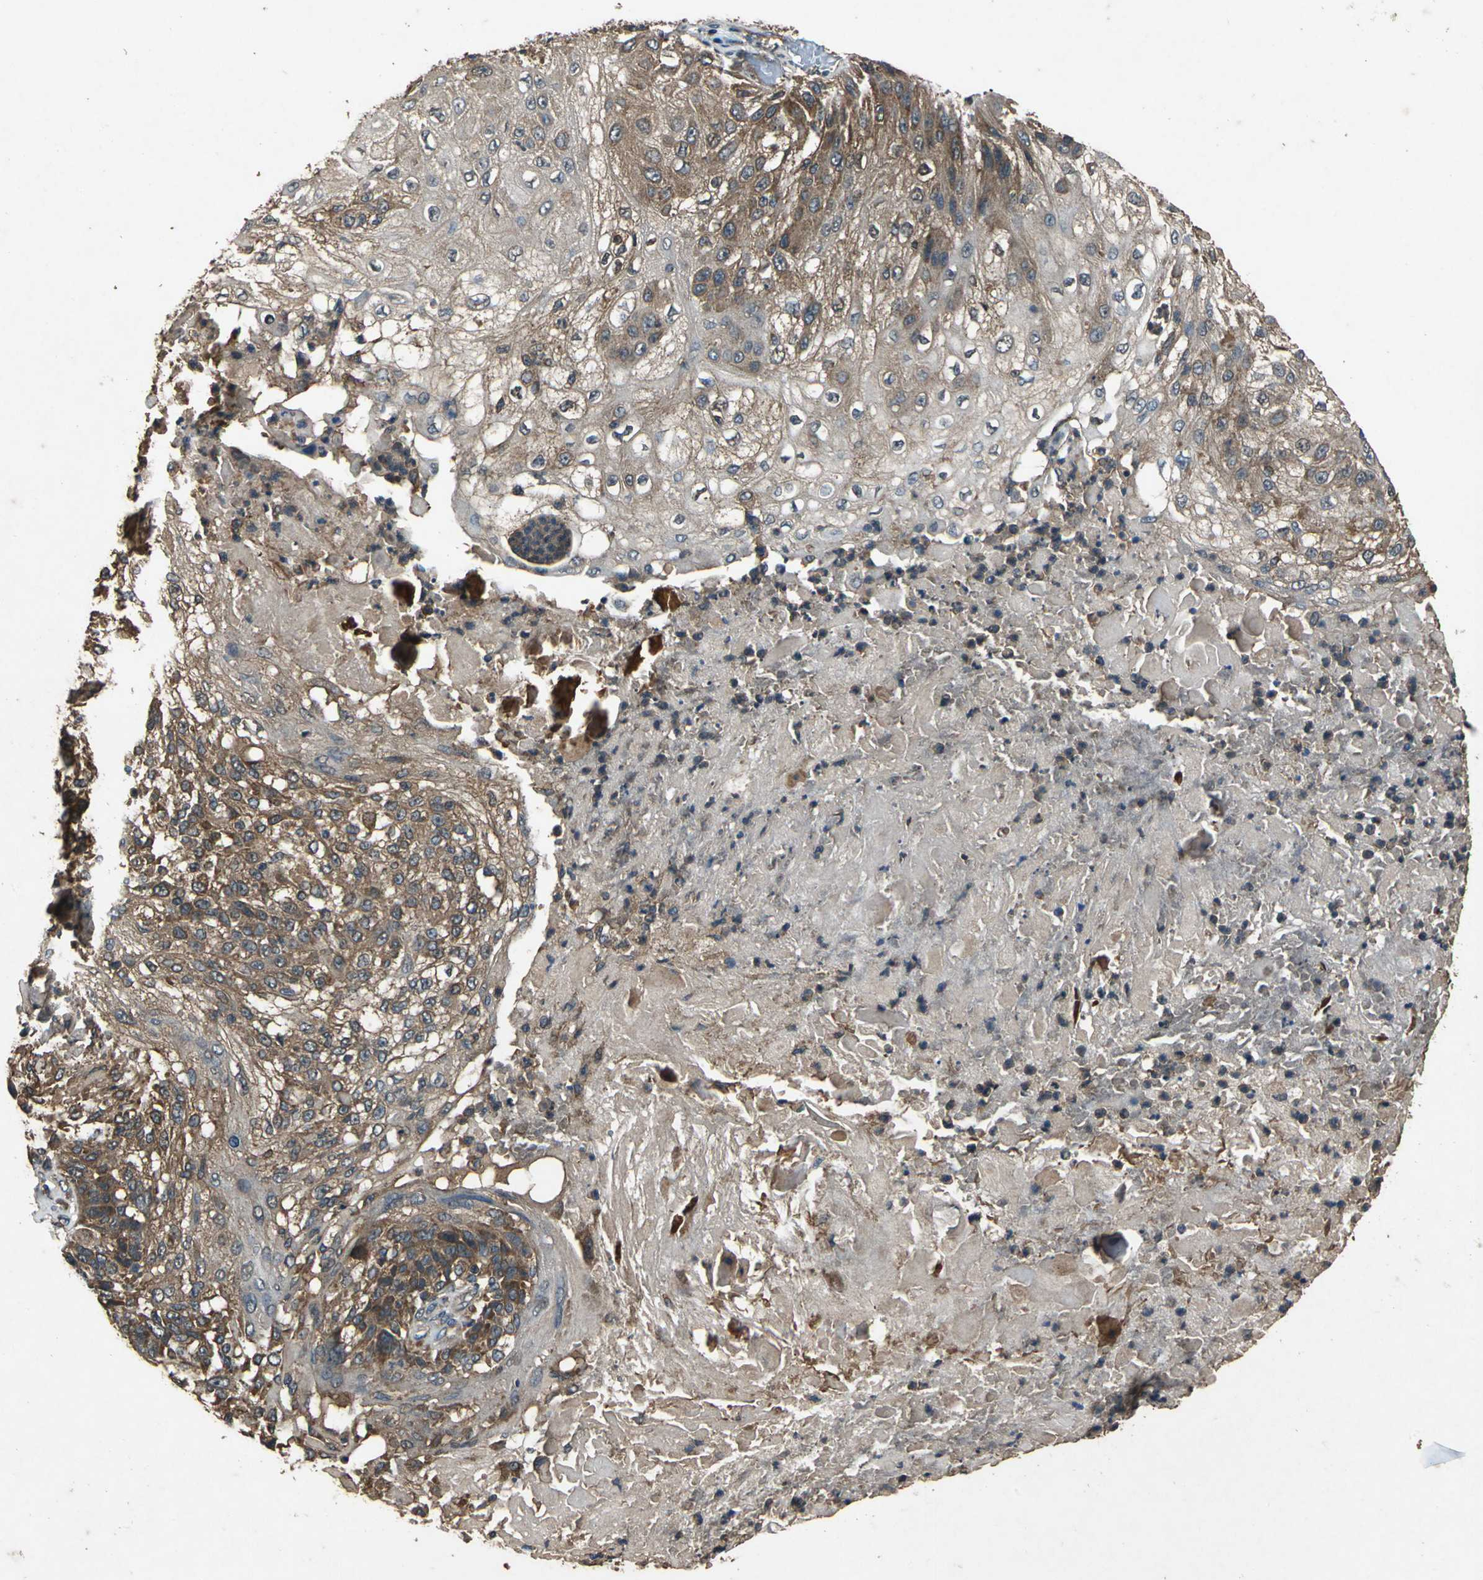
{"staining": {"intensity": "strong", "quantity": ">75%", "location": "cytoplasmic/membranous"}, "tissue": "skin cancer", "cell_type": "Tumor cells", "image_type": "cancer", "snomed": [{"axis": "morphology", "description": "Normal tissue, NOS"}, {"axis": "morphology", "description": "Squamous cell carcinoma, NOS"}, {"axis": "topography", "description": "Skin"}], "caption": "Skin squamous cell carcinoma was stained to show a protein in brown. There is high levels of strong cytoplasmic/membranous staining in approximately >75% of tumor cells. The staining is performed using DAB (3,3'-diaminobenzidine) brown chromogen to label protein expression. The nuclei are counter-stained blue using hematoxylin.", "gene": "ZNF608", "patient": {"sex": "female", "age": 83}}